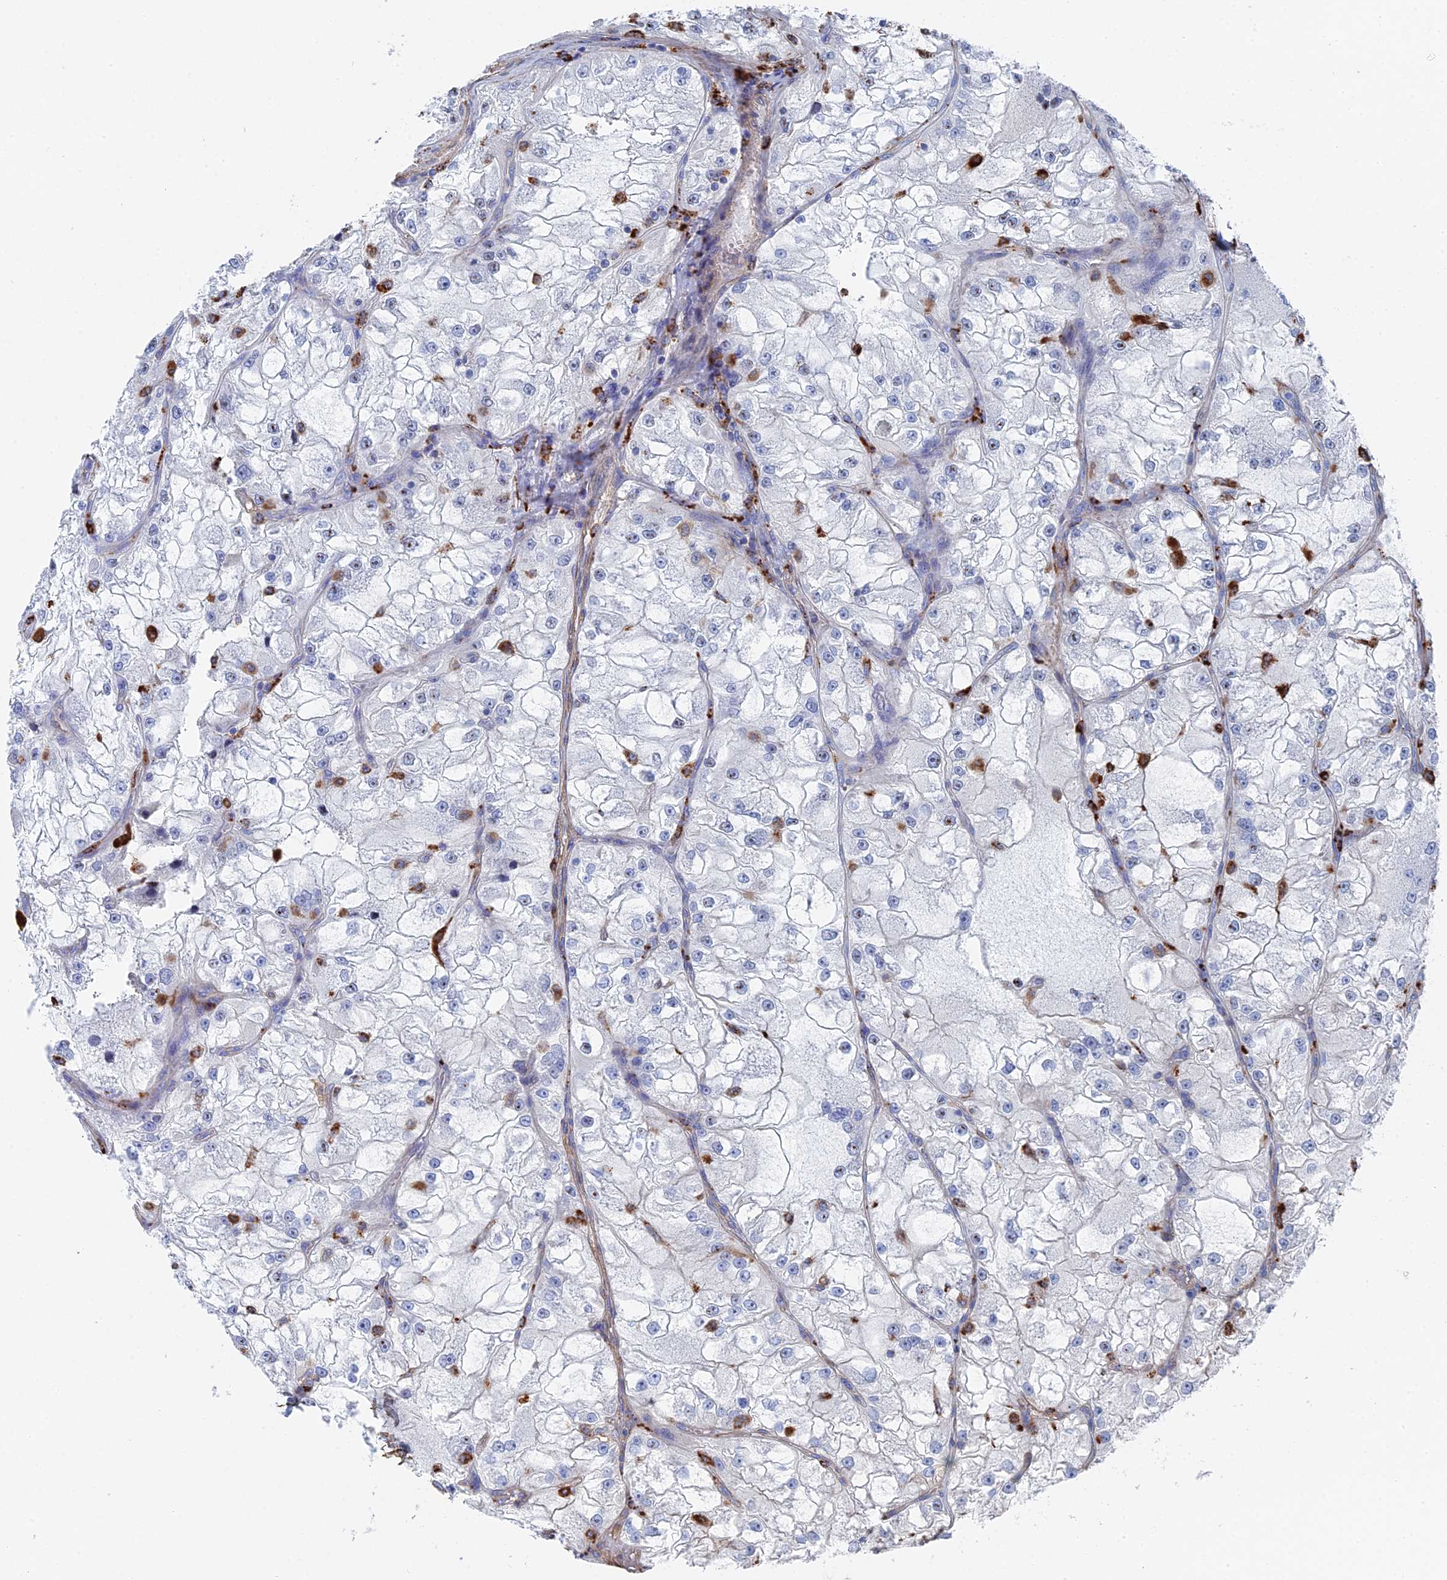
{"staining": {"intensity": "negative", "quantity": "none", "location": "none"}, "tissue": "renal cancer", "cell_type": "Tumor cells", "image_type": "cancer", "snomed": [{"axis": "morphology", "description": "Adenocarcinoma, NOS"}, {"axis": "topography", "description": "Kidney"}], "caption": "IHC of renal cancer displays no positivity in tumor cells. (DAB immunohistochemistry, high magnification).", "gene": "STRA6", "patient": {"sex": "female", "age": 72}}